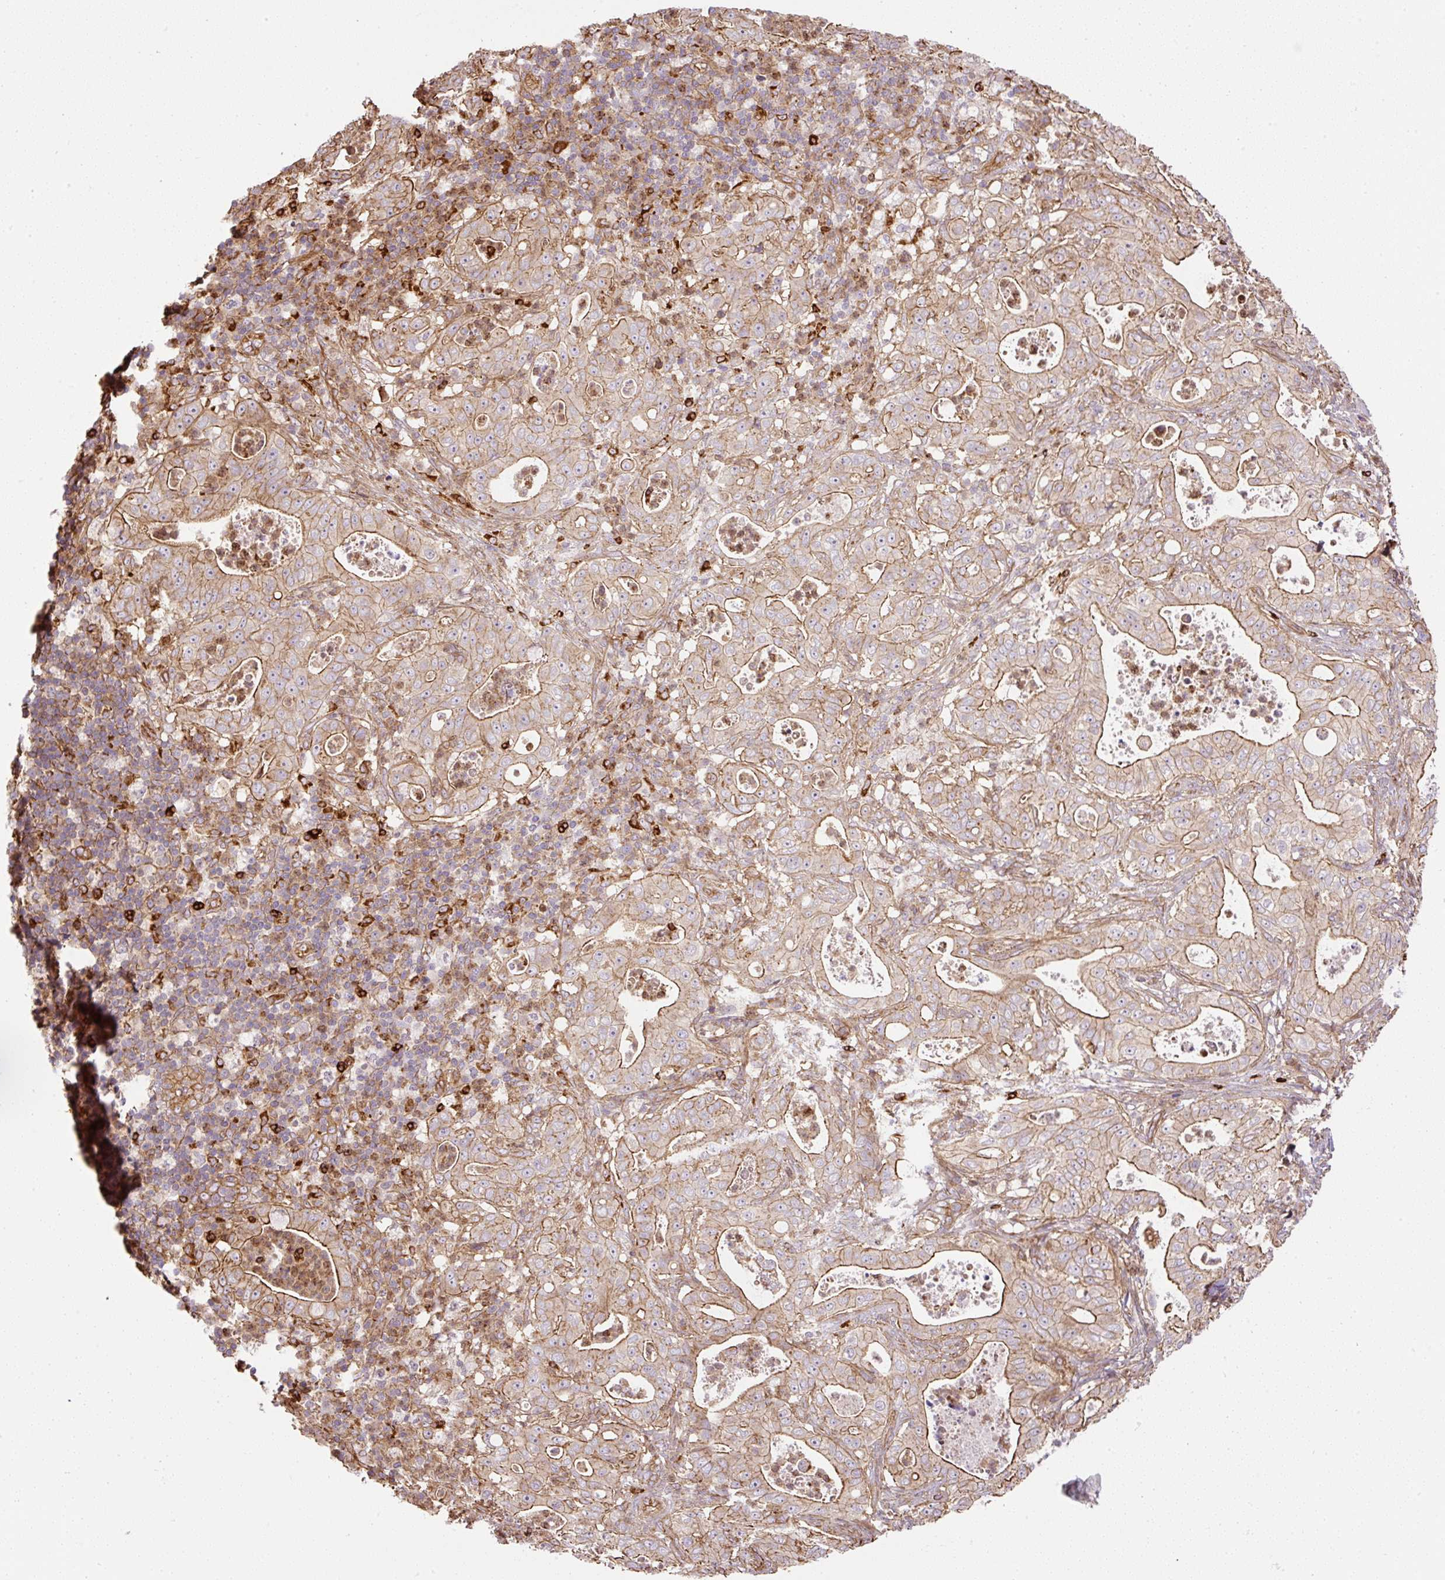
{"staining": {"intensity": "moderate", "quantity": ">75%", "location": "cytoplasmic/membranous"}, "tissue": "pancreatic cancer", "cell_type": "Tumor cells", "image_type": "cancer", "snomed": [{"axis": "morphology", "description": "Adenocarcinoma, NOS"}, {"axis": "topography", "description": "Pancreas"}], "caption": "Brown immunohistochemical staining in human pancreatic cancer (adenocarcinoma) shows moderate cytoplasmic/membranous positivity in about >75% of tumor cells.", "gene": "B3GALT5", "patient": {"sex": "male", "age": 71}}